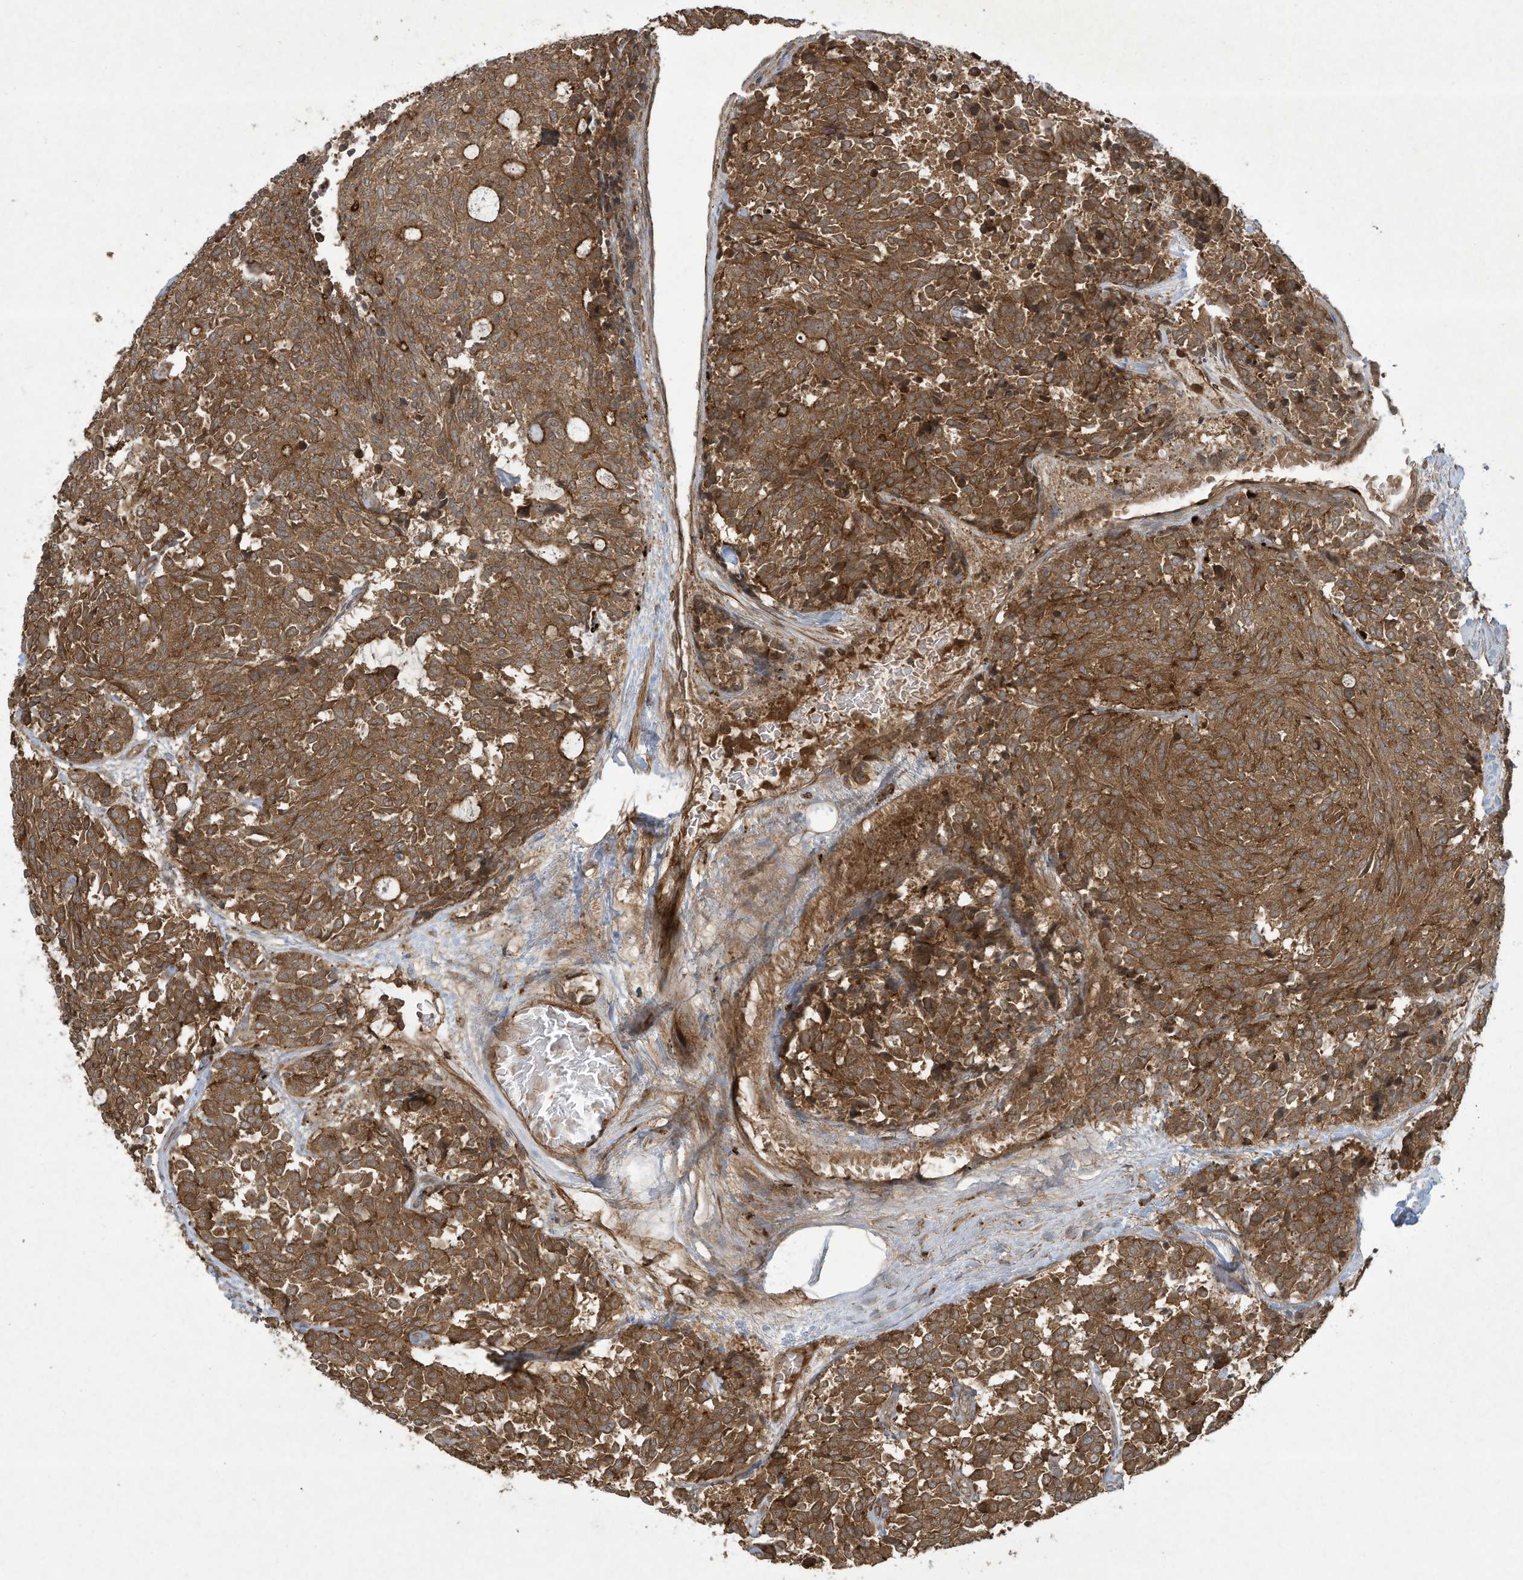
{"staining": {"intensity": "strong", "quantity": ">75%", "location": "cytoplasmic/membranous"}, "tissue": "carcinoid", "cell_type": "Tumor cells", "image_type": "cancer", "snomed": [{"axis": "morphology", "description": "Carcinoid, malignant, NOS"}, {"axis": "topography", "description": "Pancreas"}], "caption": "Protein expression analysis of human carcinoid reveals strong cytoplasmic/membranous staining in about >75% of tumor cells. (Stains: DAB (3,3'-diaminobenzidine) in brown, nuclei in blue, Microscopy: brightfield microscopy at high magnification).", "gene": "DDIT4", "patient": {"sex": "female", "age": 54}}